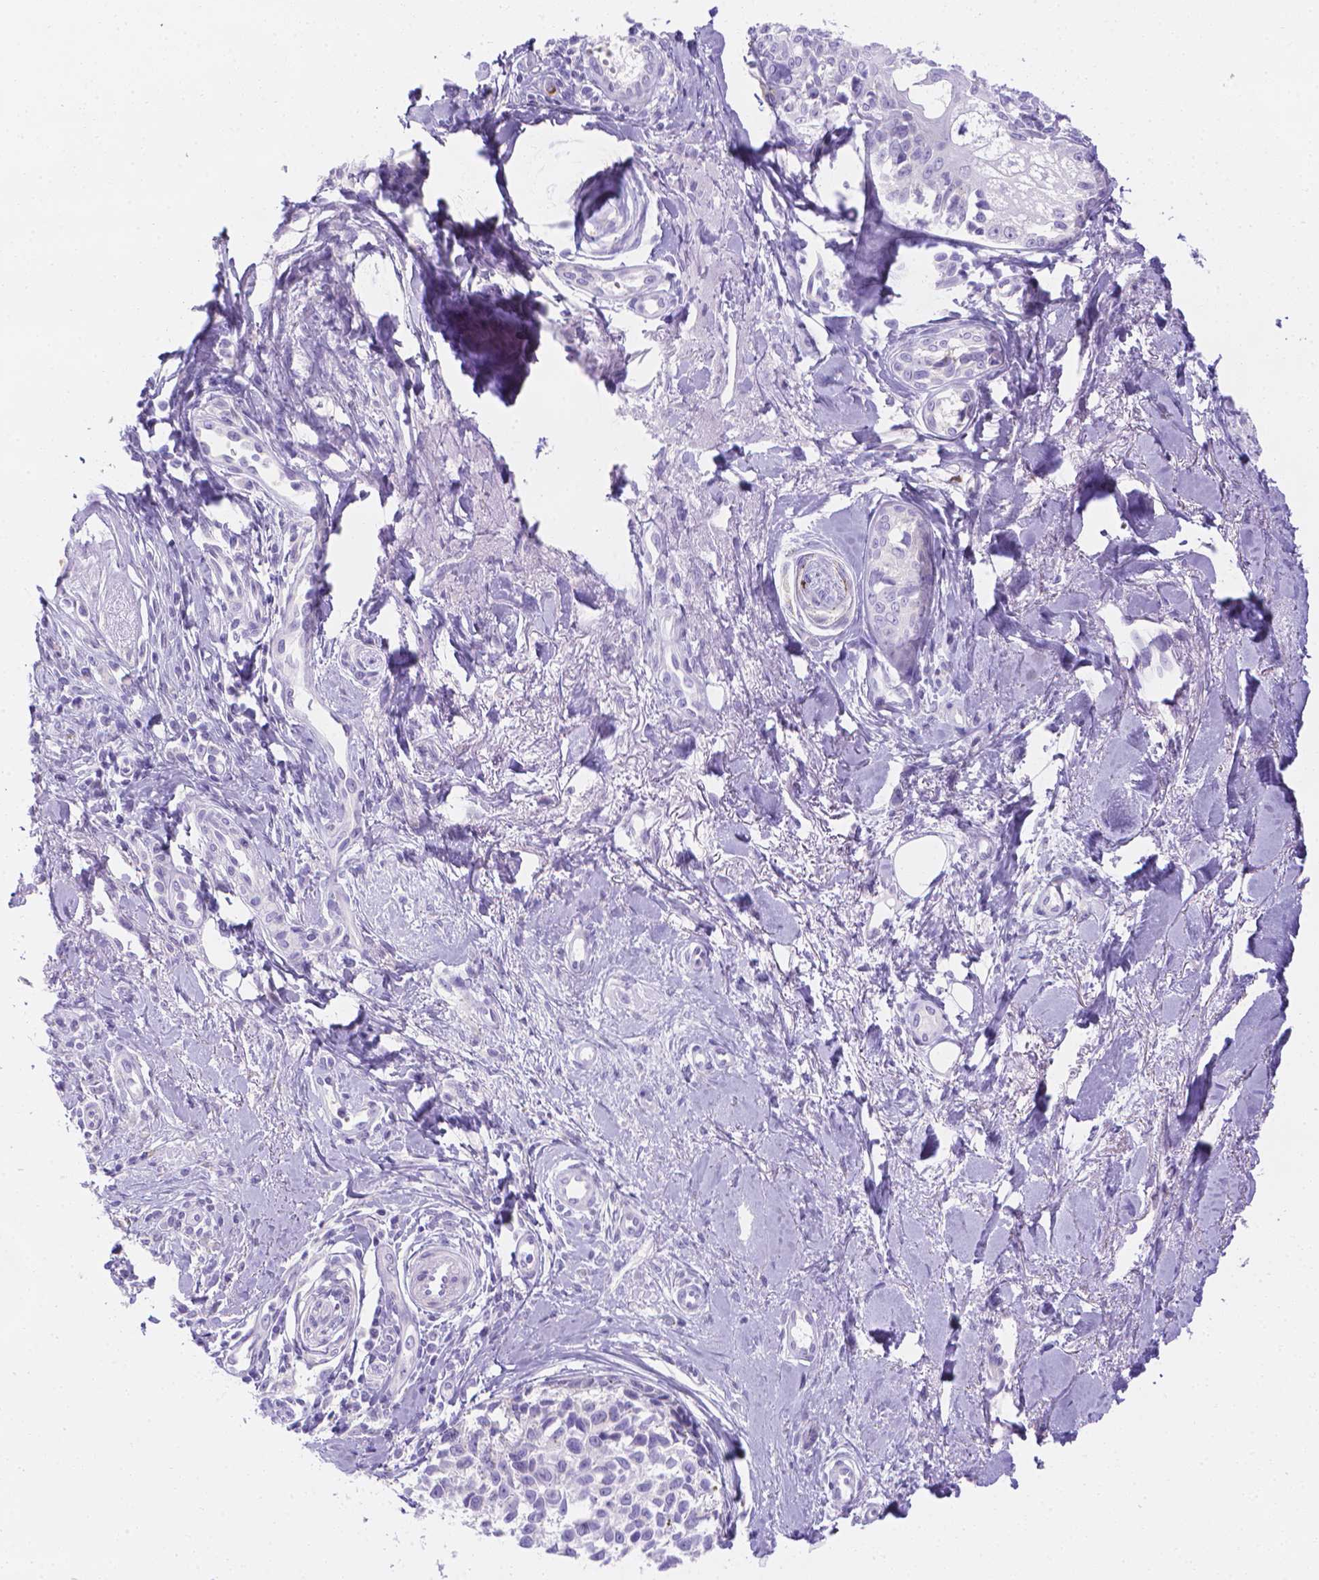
{"staining": {"intensity": "negative", "quantity": "none", "location": "none"}, "tissue": "melanoma", "cell_type": "Tumor cells", "image_type": "cancer", "snomed": [{"axis": "morphology", "description": "Malignant melanoma, NOS"}, {"axis": "topography", "description": "Skin"}], "caption": "Immunohistochemistry (IHC) photomicrograph of neoplastic tissue: human malignant melanoma stained with DAB (3,3'-diaminobenzidine) reveals no significant protein expression in tumor cells.", "gene": "MLN", "patient": {"sex": "female", "age": 86}}